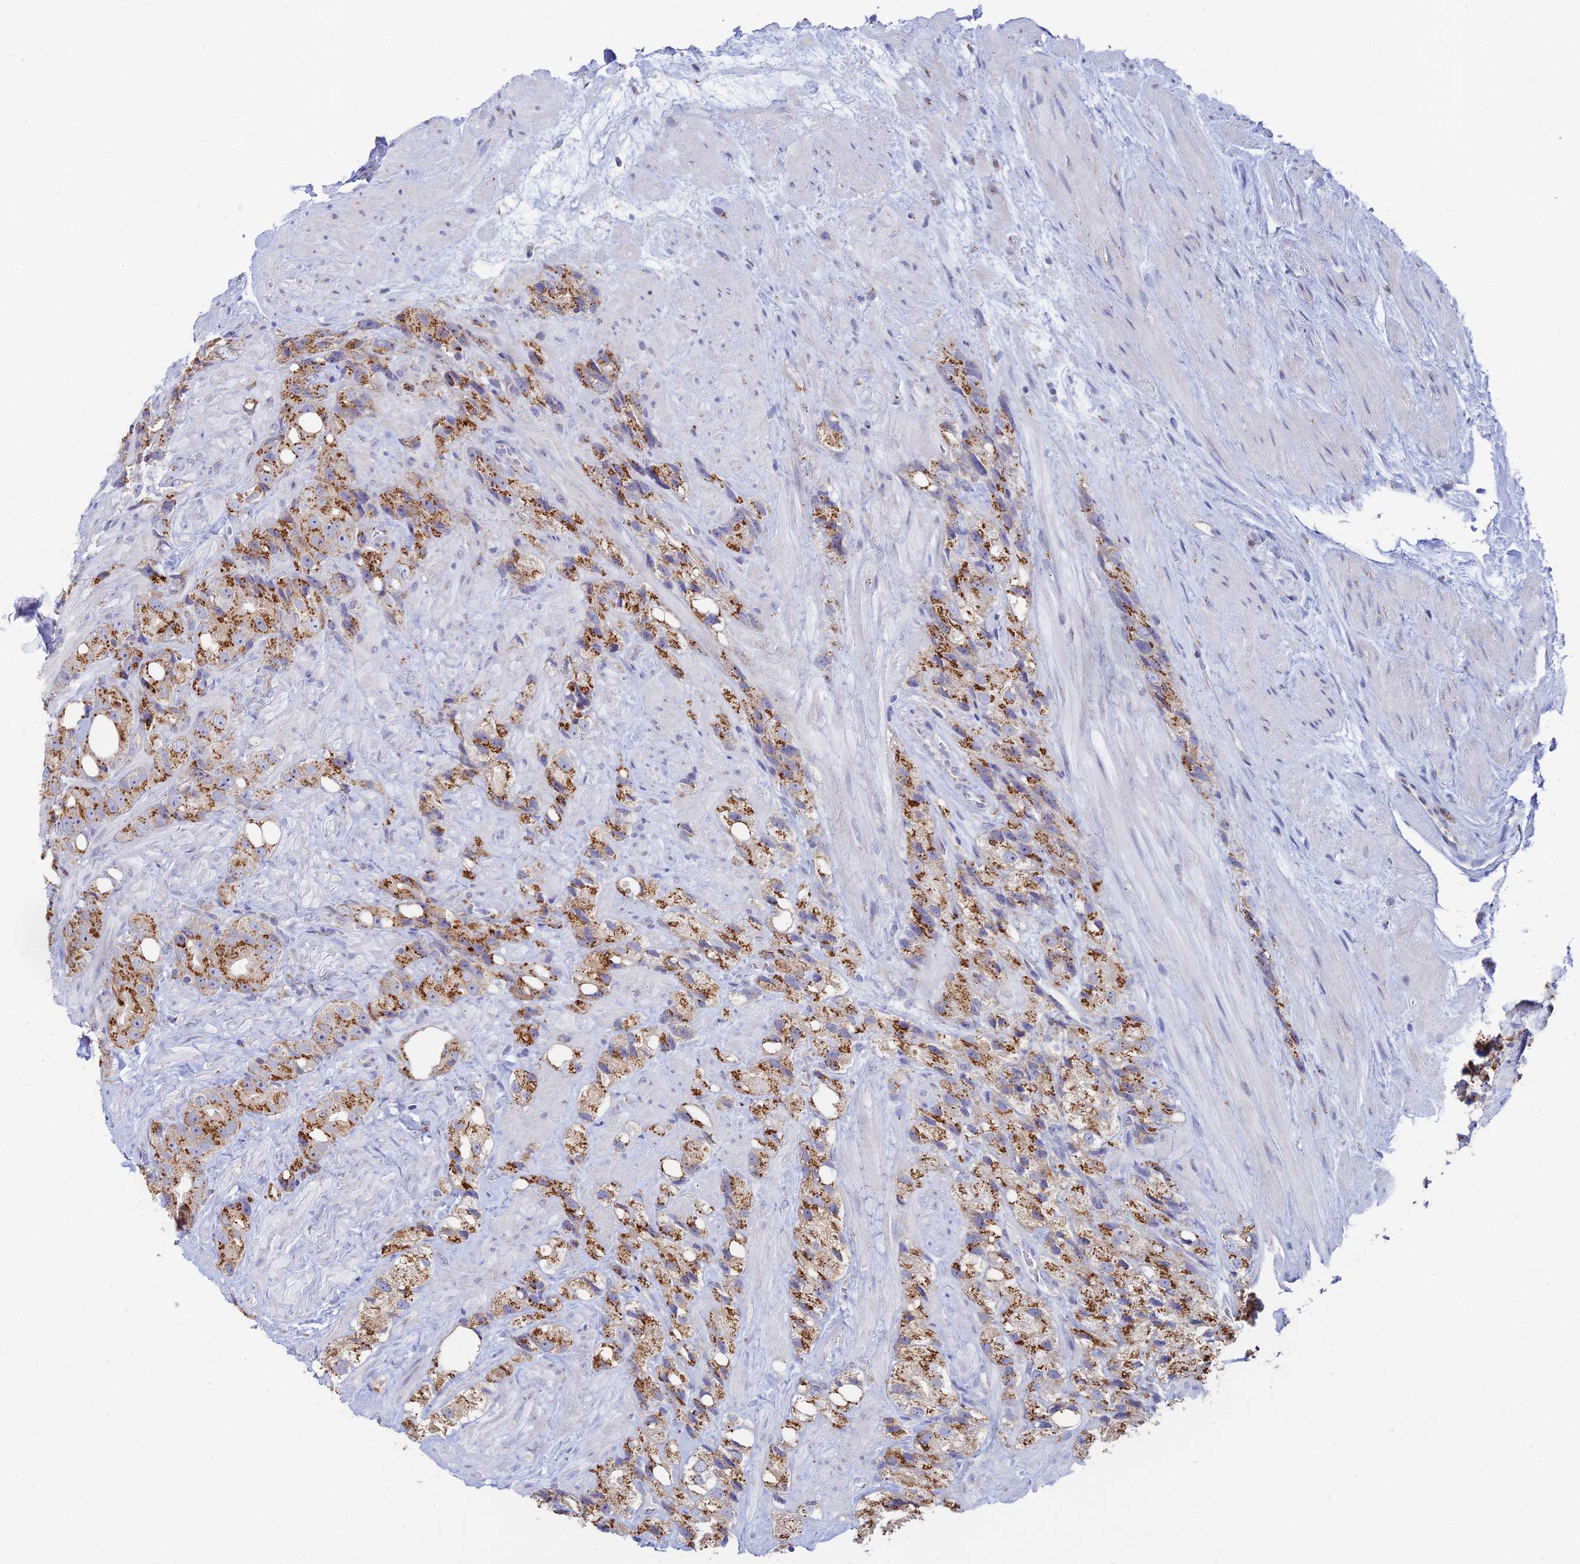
{"staining": {"intensity": "strong", "quantity": ">75%", "location": "cytoplasmic/membranous"}, "tissue": "prostate cancer", "cell_type": "Tumor cells", "image_type": "cancer", "snomed": [{"axis": "morphology", "description": "Adenocarcinoma, NOS"}, {"axis": "topography", "description": "Prostate"}], "caption": "Immunohistochemistry (IHC) micrograph of adenocarcinoma (prostate) stained for a protein (brown), which exhibits high levels of strong cytoplasmic/membranous staining in about >75% of tumor cells.", "gene": "HS2ST1", "patient": {"sex": "male", "age": 79}}